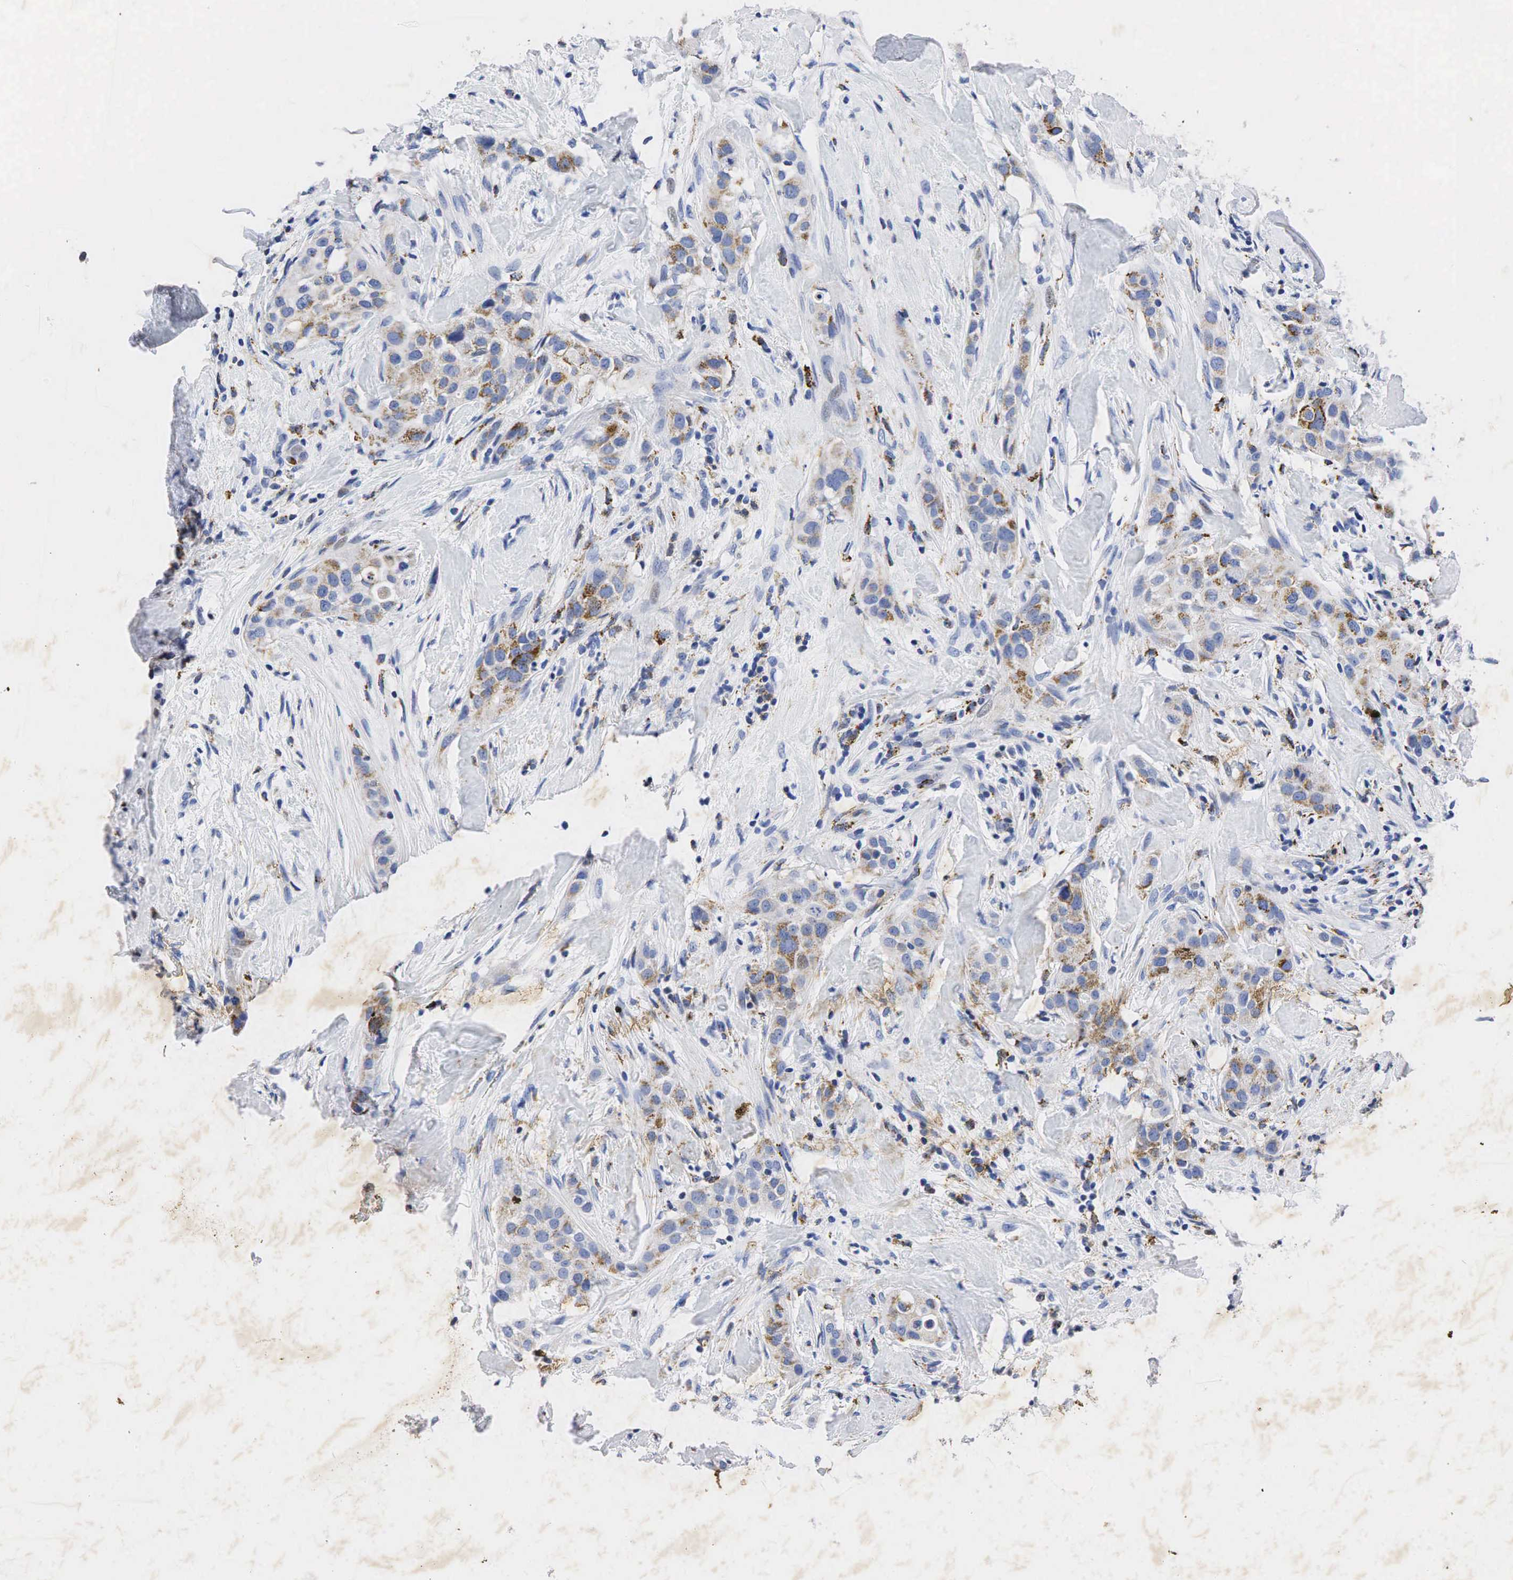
{"staining": {"intensity": "weak", "quantity": ">75%", "location": "cytoplasmic/membranous"}, "tissue": "breast cancer", "cell_type": "Tumor cells", "image_type": "cancer", "snomed": [{"axis": "morphology", "description": "Duct carcinoma"}, {"axis": "topography", "description": "Breast"}], "caption": "Human breast intraductal carcinoma stained with a brown dye demonstrates weak cytoplasmic/membranous positive staining in approximately >75% of tumor cells.", "gene": "SYP", "patient": {"sex": "female", "age": 45}}